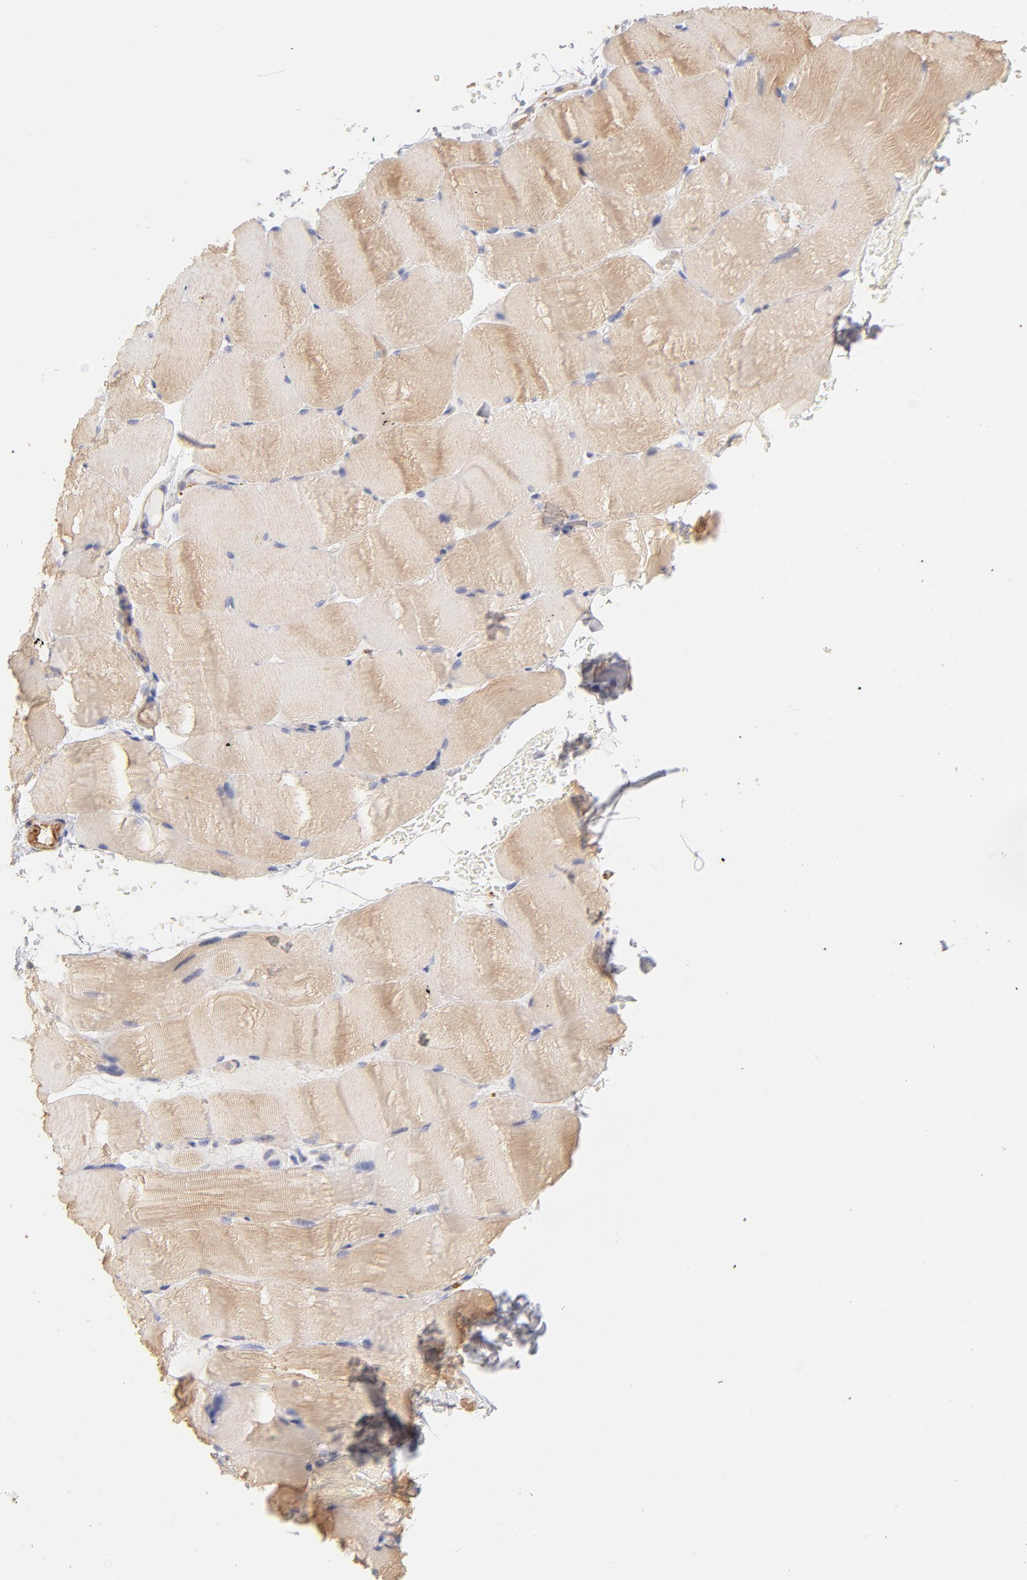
{"staining": {"intensity": "moderate", "quantity": ">75%", "location": "cytoplasmic/membranous"}, "tissue": "skeletal muscle", "cell_type": "Myocytes", "image_type": "normal", "snomed": [{"axis": "morphology", "description": "Normal tissue, NOS"}, {"axis": "topography", "description": "Skeletal muscle"}], "caption": "Moderate cytoplasmic/membranous staining for a protein is present in about >75% of myocytes of benign skeletal muscle using immunohistochemistry (IHC).", "gene": "LDLRAP1", "patient": {"sex": "female", "age": 37}}